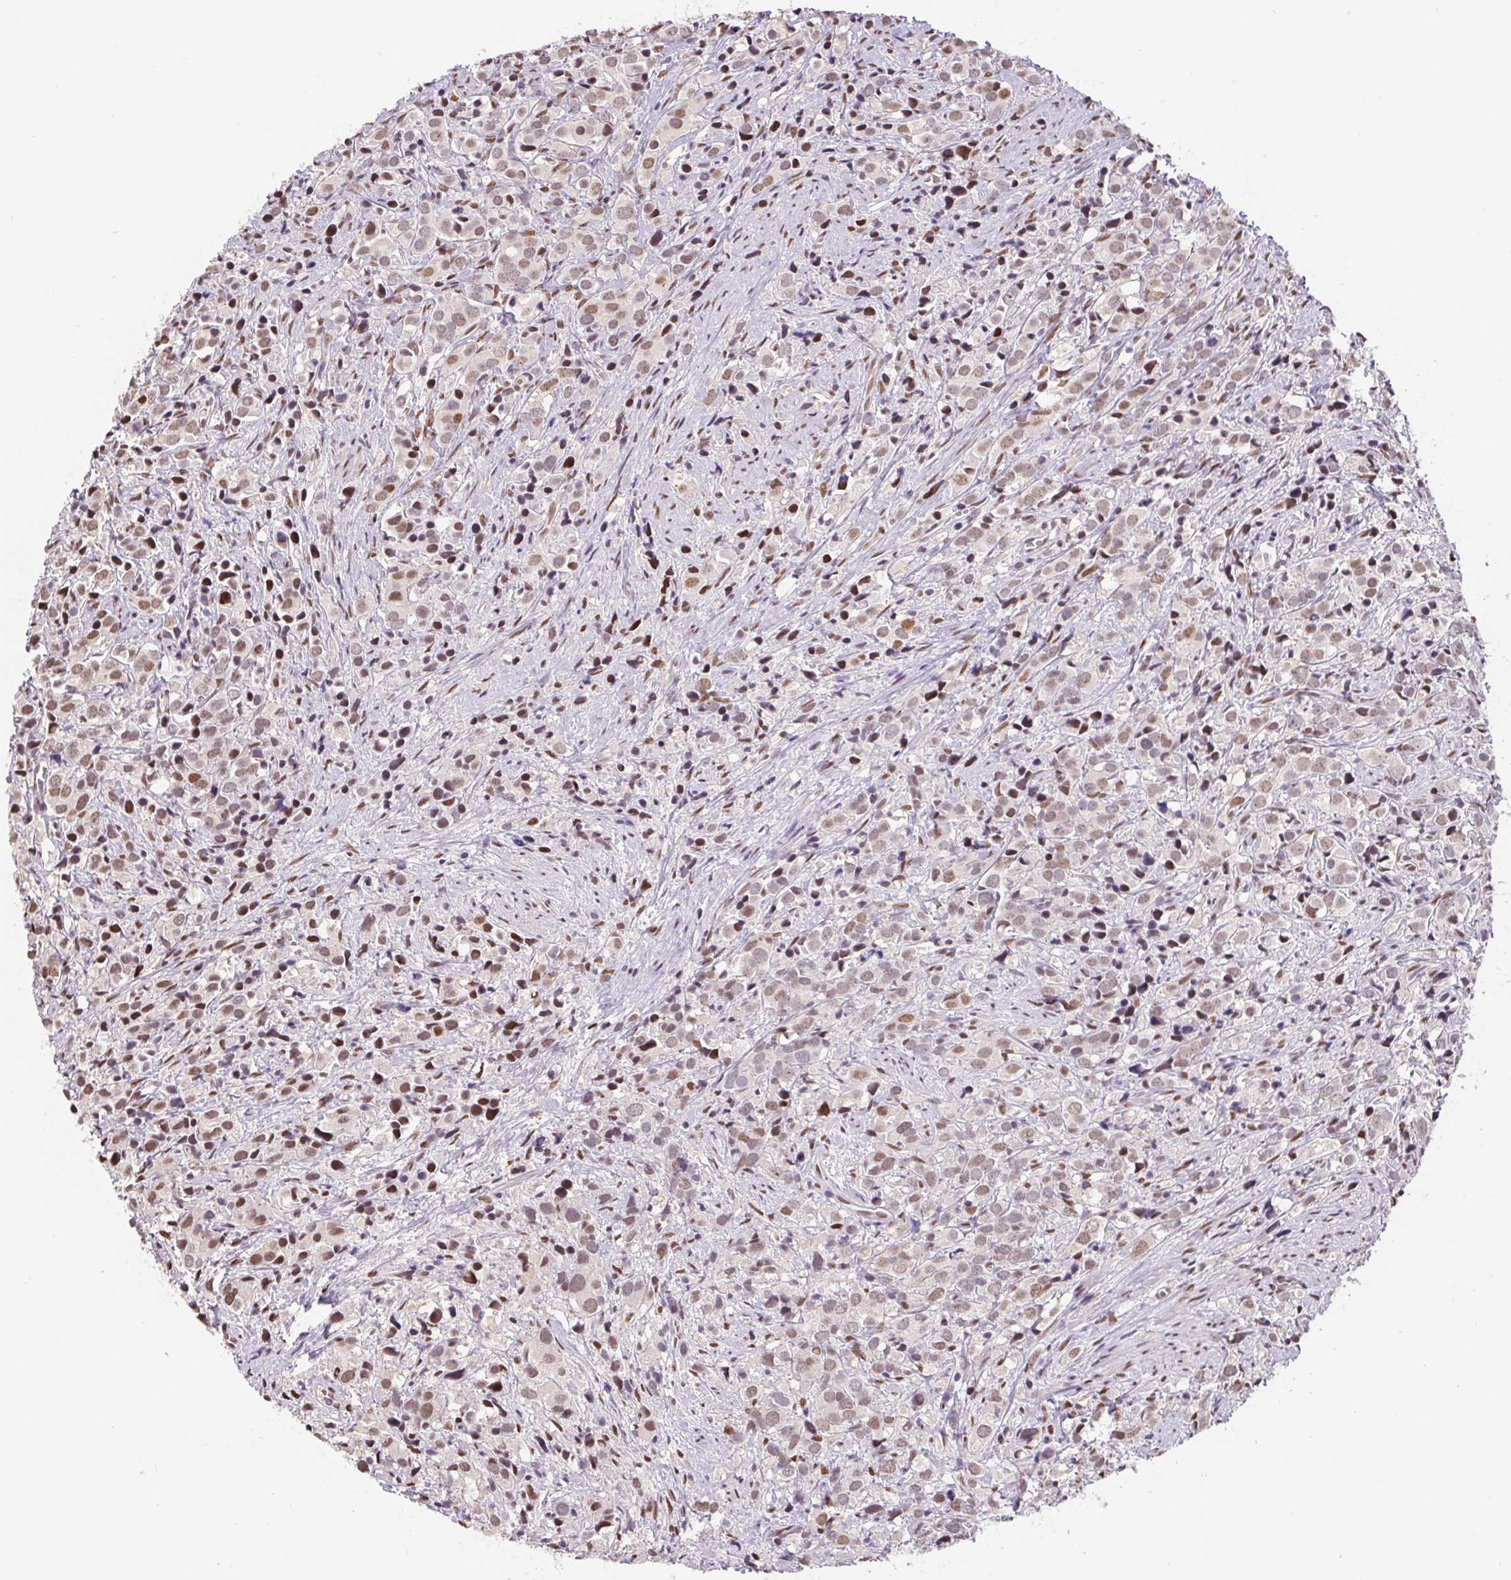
{"staining": {"intensity": "moderate", "quantity": "<25%", "location": "nuclear"}, "tissue": "prostate cancer", "cell_type": "Tumor cells", "image_type": "cancer", "snomed": [{"axis": "morphology", "description": "Adenocarcinoma, High grade"}, {"axis": "topography", "description": "Prostate"}], "caption": "Protein staining exhibits moderate nuclear positivity in approximately <25% of tumor cells in prostate cancer.", "gene": "CAND1", "patient": {"sex": "male", "age": 86}}